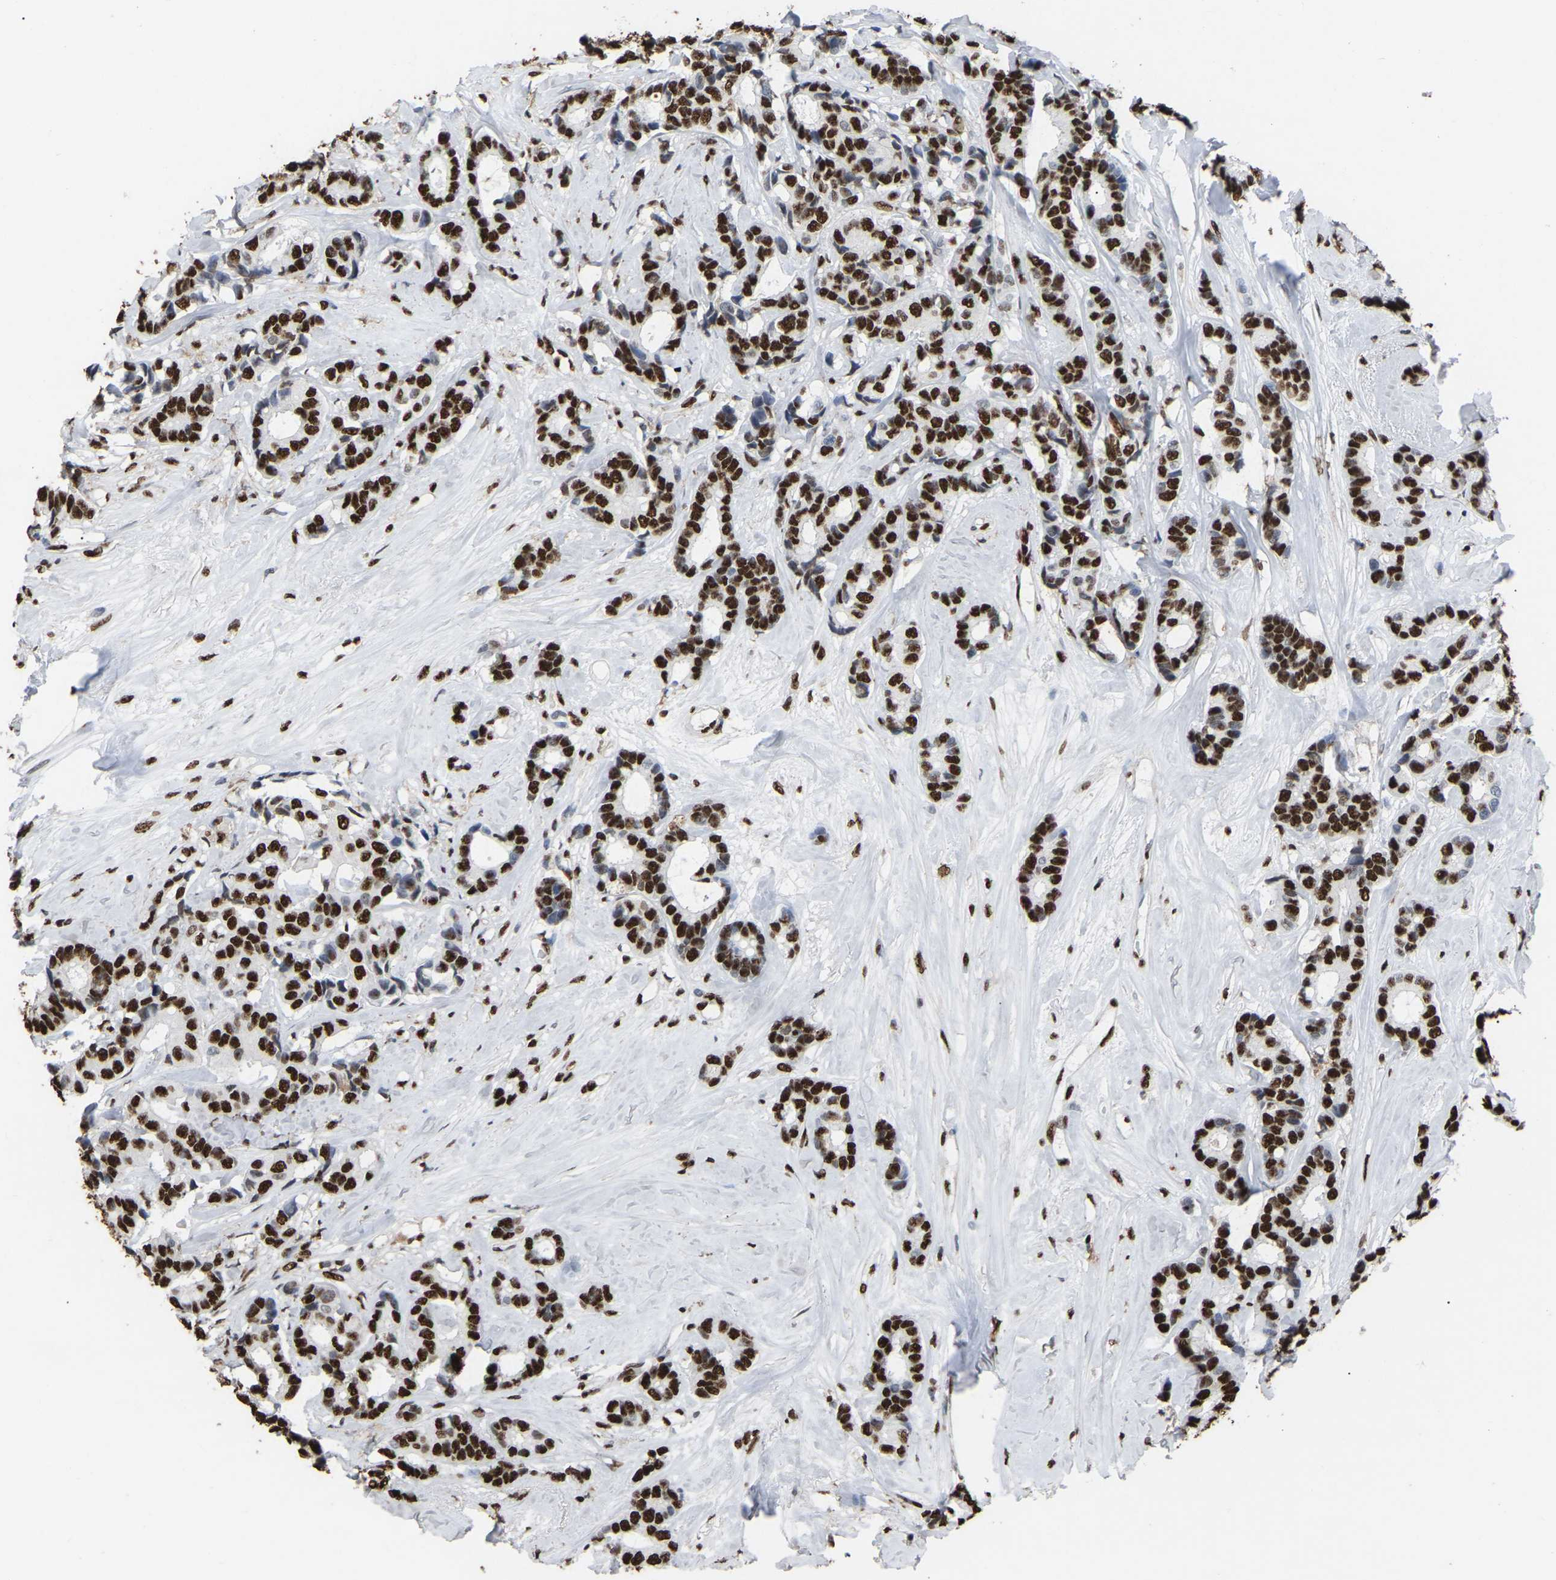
{"staining": {"intensity": "strong", "quantity": ">75%", "location": "nuclear"}, "tissue": "breast cancer", "cell_type": "Tumor cells", "image_type": "cancer", "snomed": [{"axis": "morphology", "description": "Duct carcinoma"}, {"axis": "topography", "description": "Breast"}], "caption": "This is an image of IHC staining of invasive ductal carcinoma (breast), which shows strong staining in the nuclear of tumor cells.", "gene": "RBL2", "patient": {"sex": "female", "age": 87}}